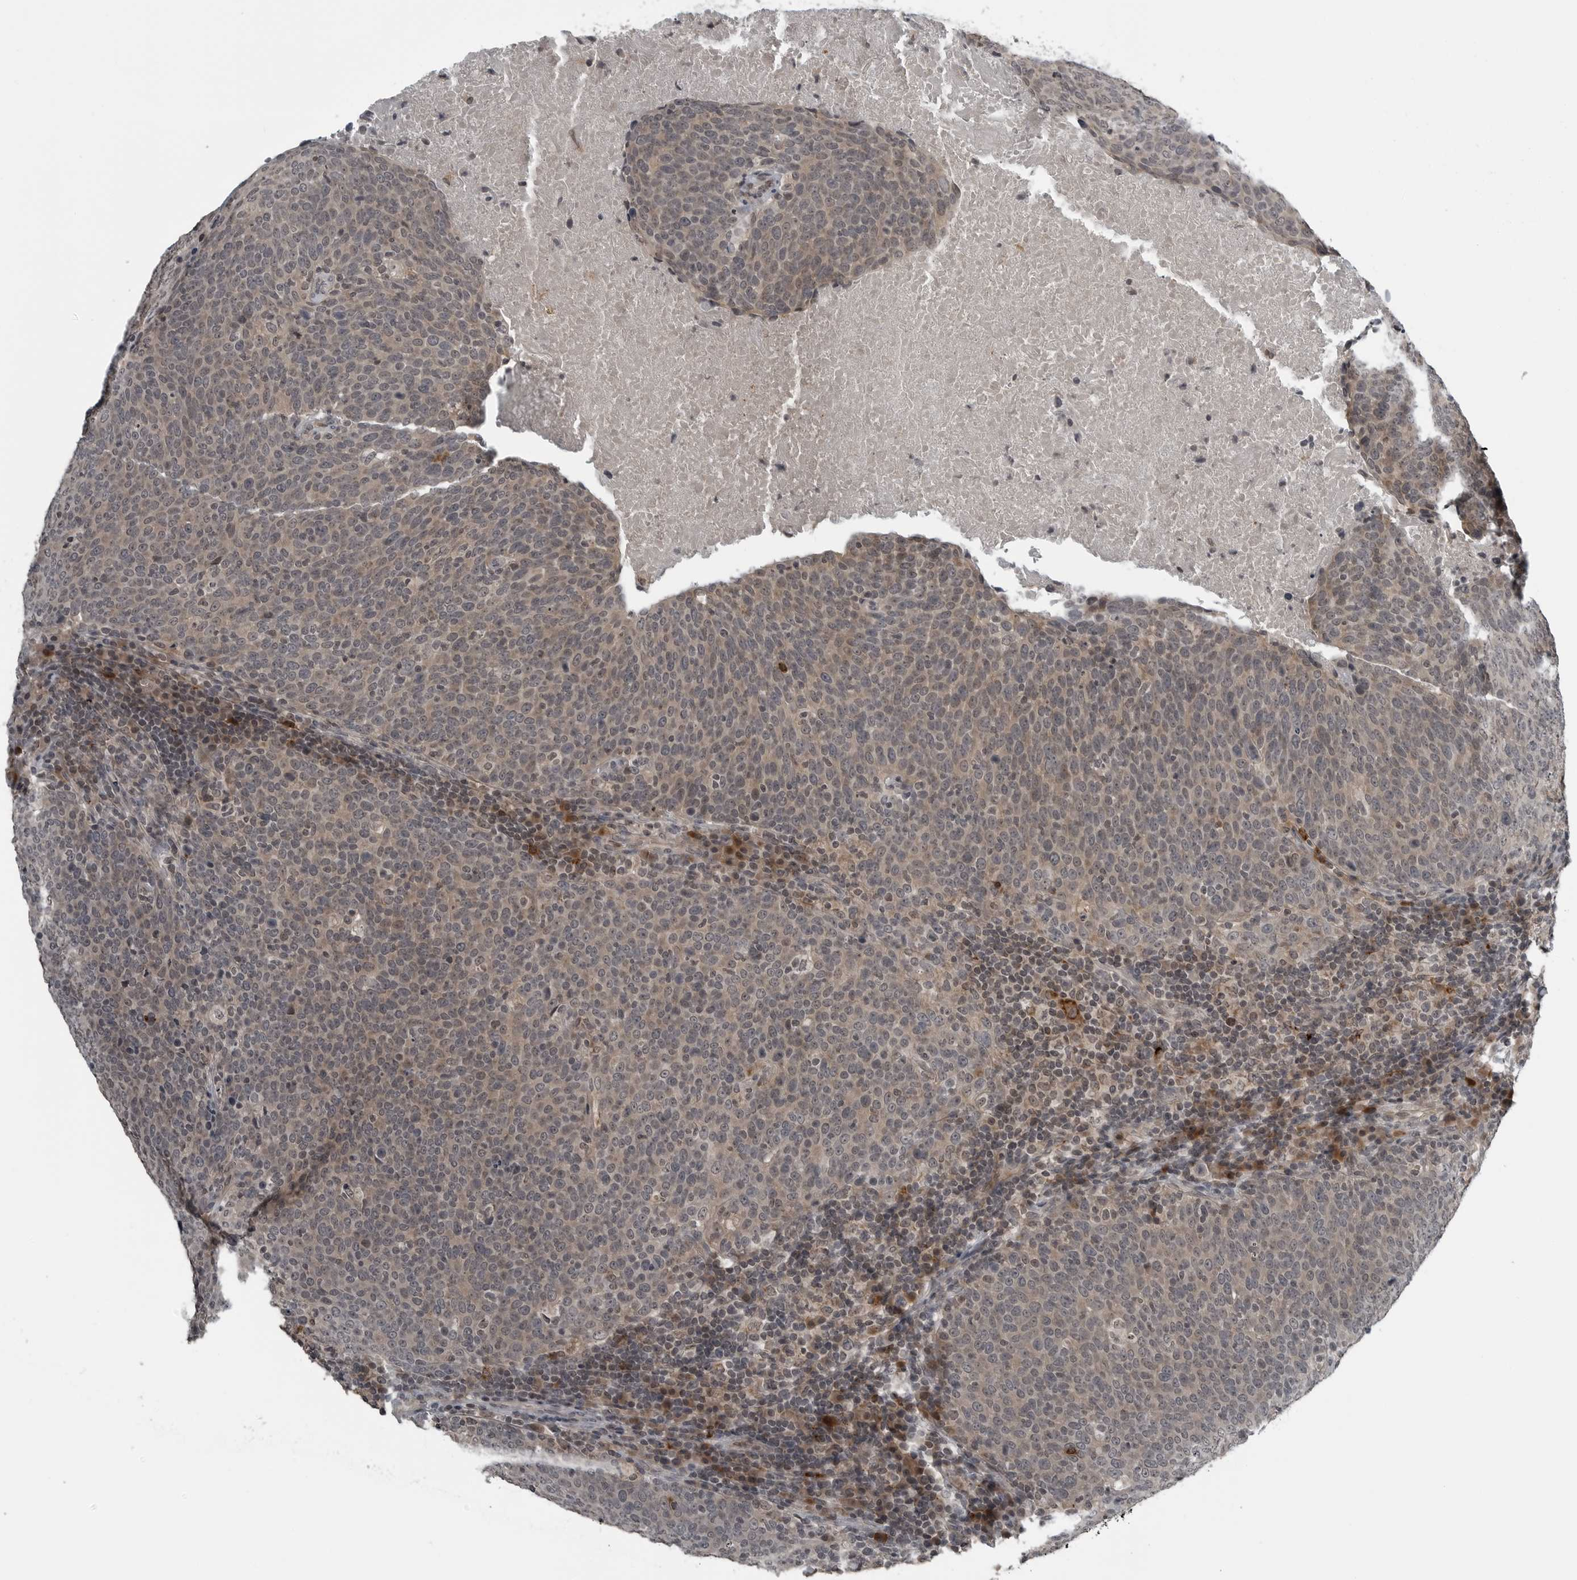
{"staining": {"intensity": "weak", "quantity": ">75%", "location": "cytoplasmic/membranous,nuclear"}, "tissue": "head and neck cancer", "cell_type": "Tumor cells", "image_type": "cancer", "snomed": [{"axis": "morphology", "description": "Squamous cell carcinoma, NOS"}, {"axis": "morphology", "description": "Squamous cell carcinoma, metastatic, NOS"}, {"axis": "topography", "description": "Lymph node"}, {"axis": "topography", "description": "Head-Neck"}], "caption": "A brown stain shows weak cytoplasmic/membranous and nuclear positivity of a protein in human metastatic squamous cell carcinoma (head and neck) tumor cells.", "gene": "GAK", "patient": {"sex": "male", "age": 62}}